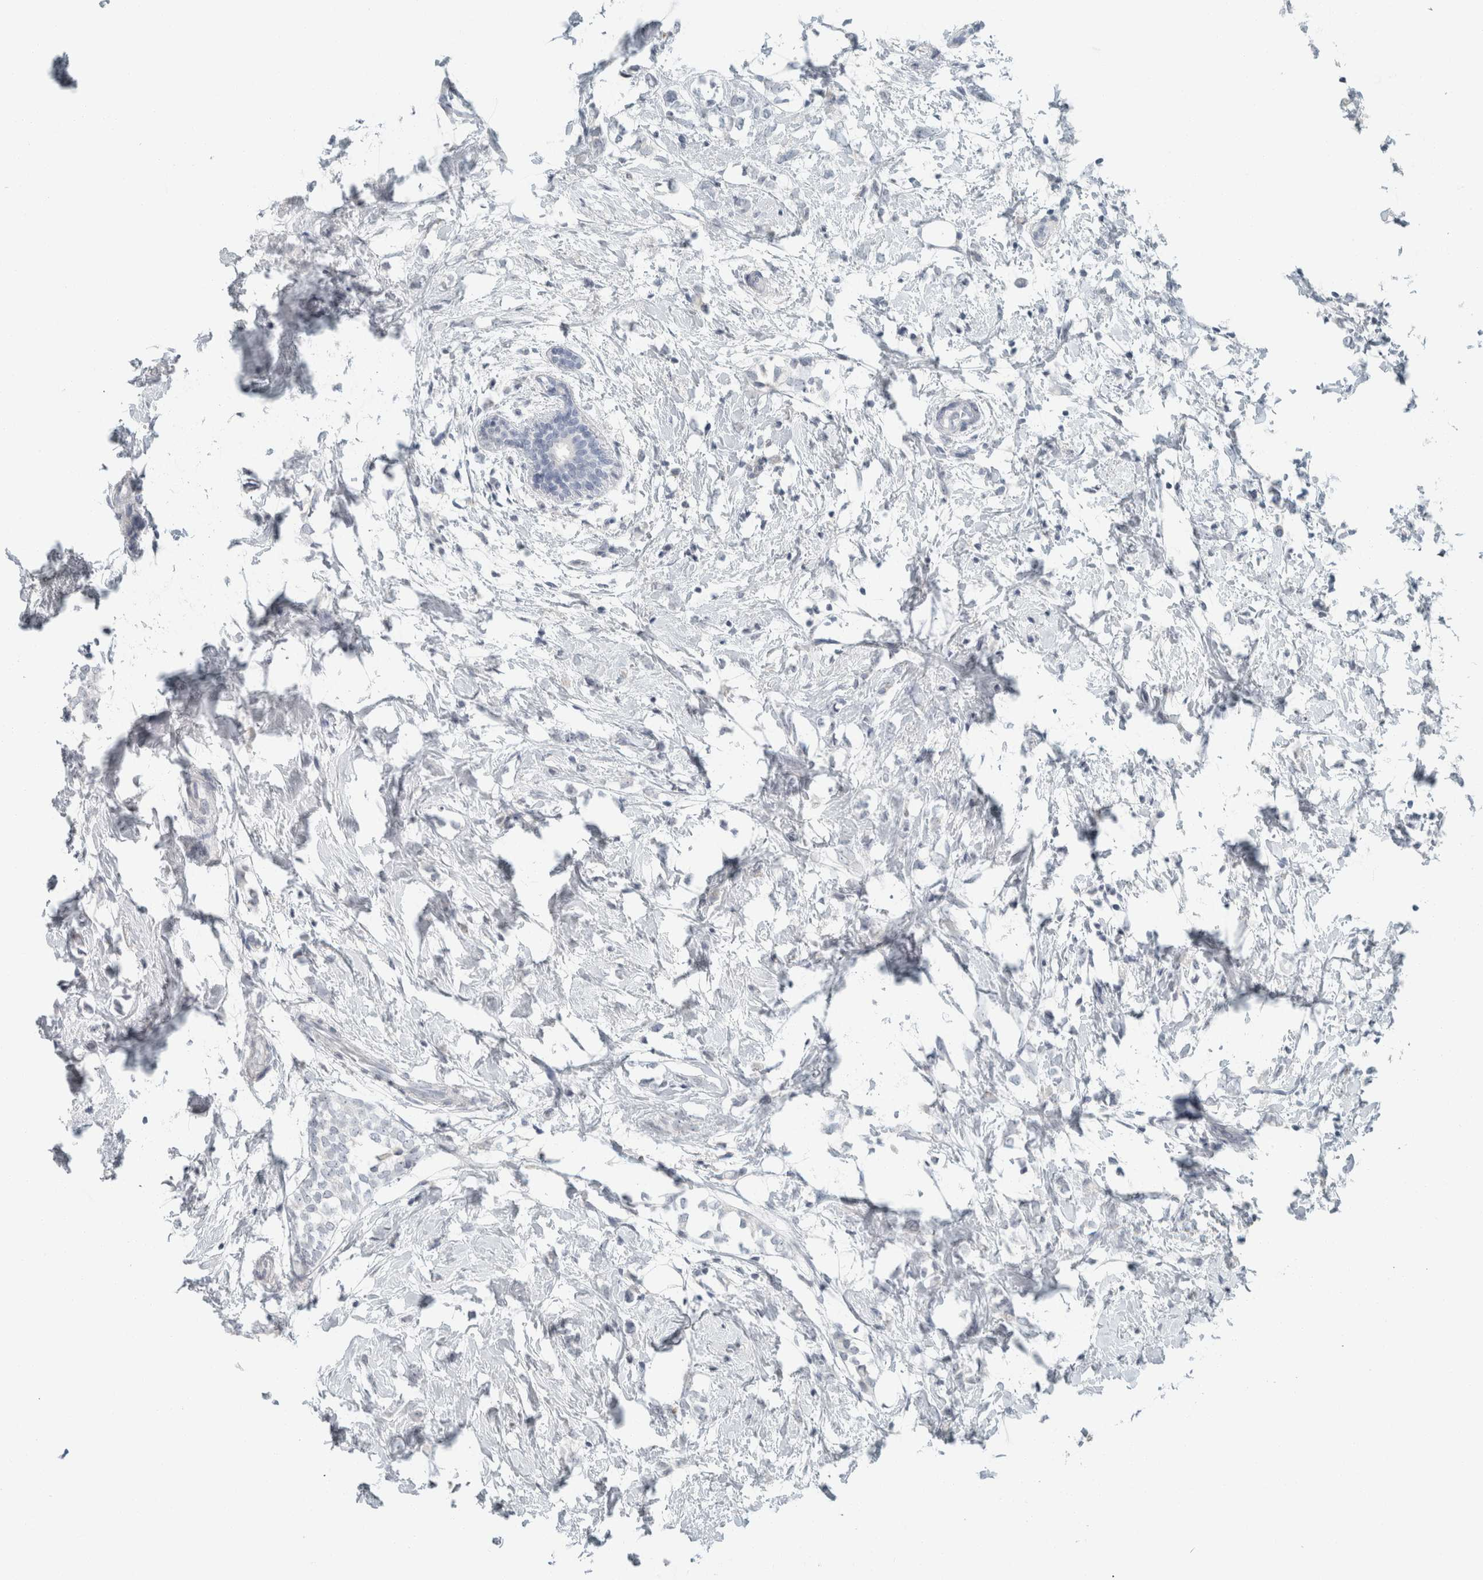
{"staining": {"intensity": "negative", "quantity": "none", "location": "none"}, "tissue": "breast cancer", "cell_type": "Tumor cells", "image_type": "cancer", "snomed": [{"axis": "morphology", "description": "Normal tissue, NOS"}, {"axis": "morphology", "description": "Lobular carcinoma"}, {"axis": "topography", "description": "Breast"}], "caption": "Image shows no significant protein positivity in tumor cells of lobular carcinoma (breast).", "gene": "TRIT1", "patient": {"sex": "female", "age": 47}}